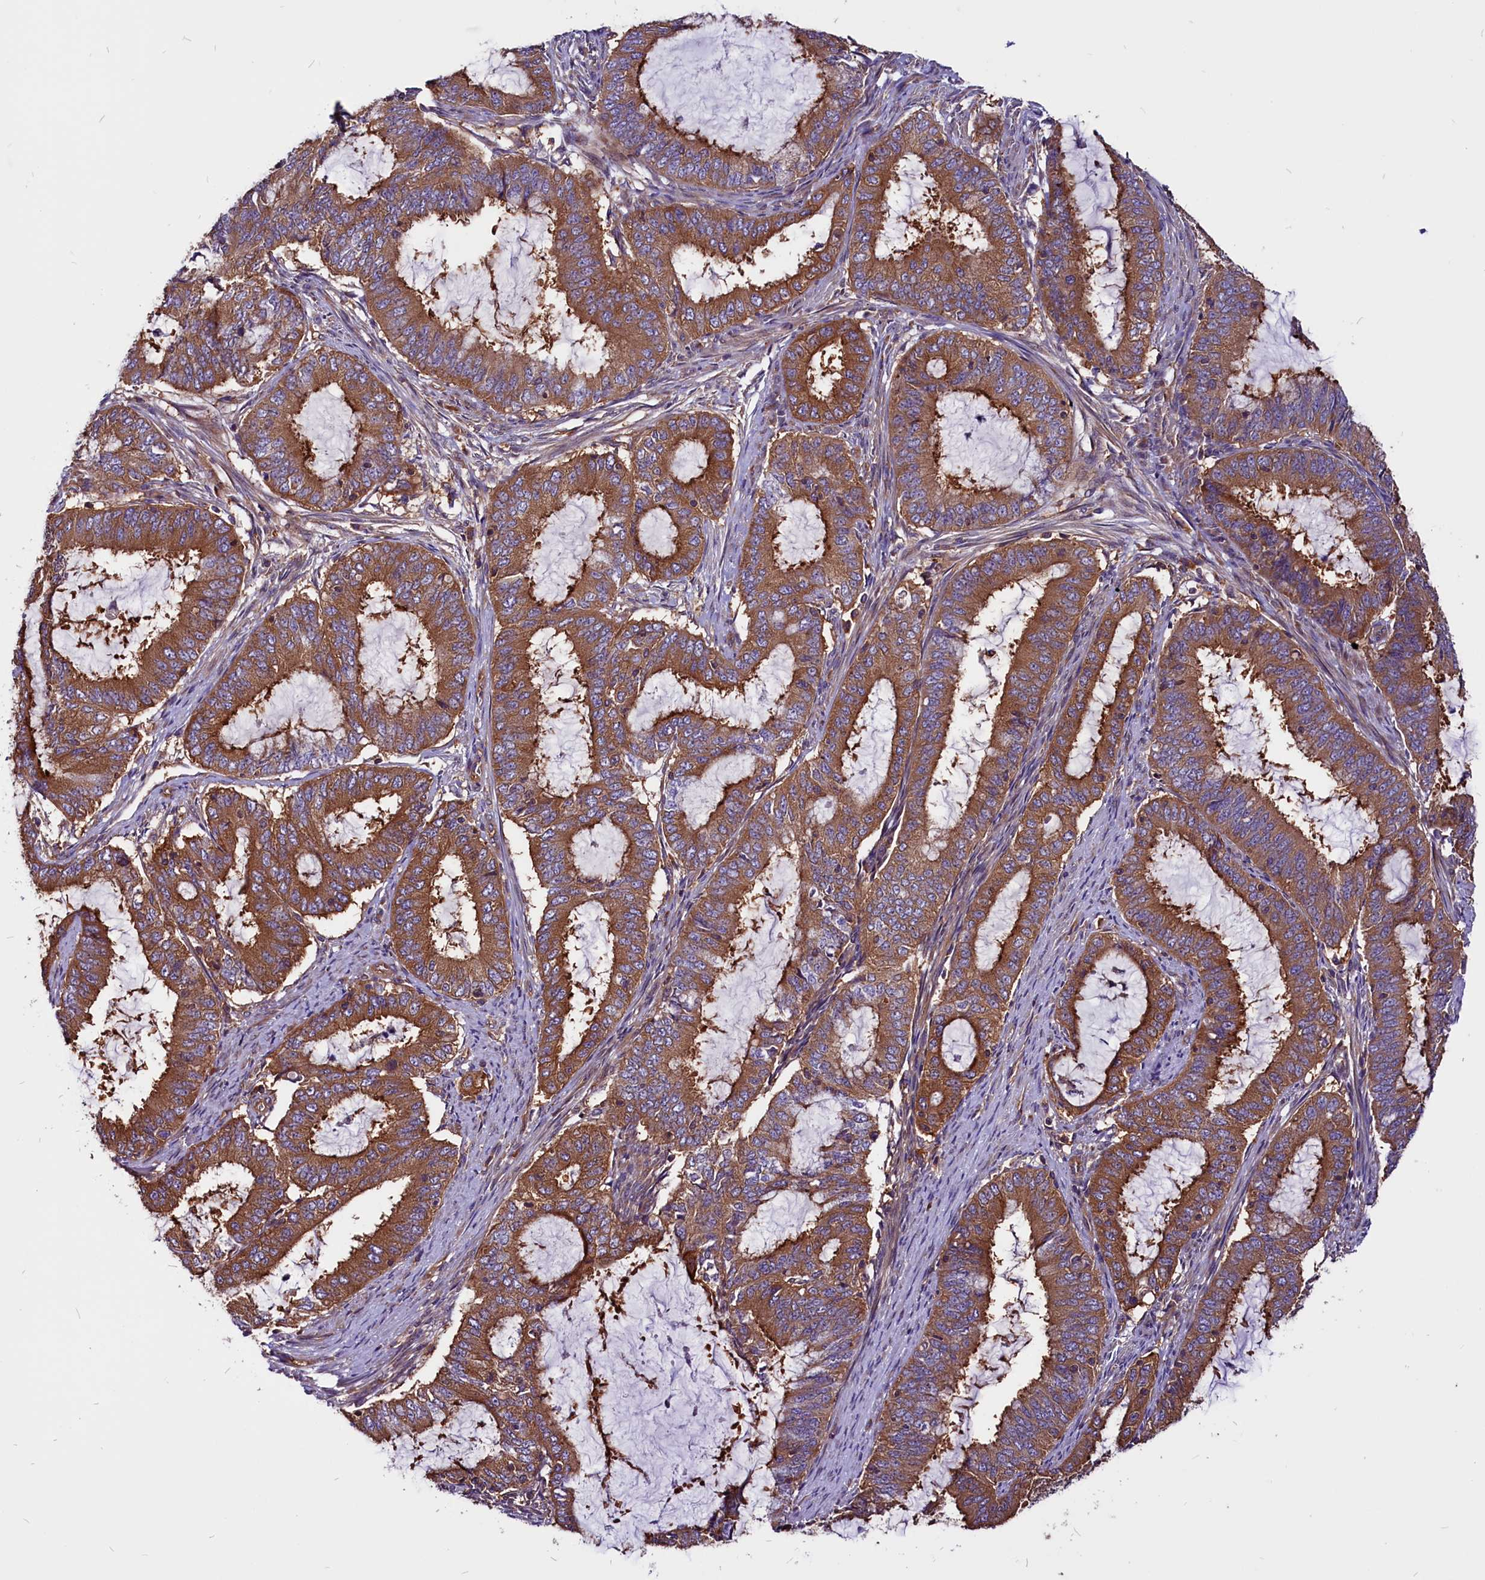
{"staining": {"intensity": "moderate", "quantity": ">75%", "location": "cytoplasmic/membranous"}, "tissue": "endometrial cancer", "cell_type": "Tumor cells", "image_type": "cancer", "snomed": [{"axis": "morphology", "description": "Adenocarcinoma, NOS"}, {"axis": "topography", "description": "Endometrium"}], "caption": "This is a micrograph of IHC staining of endometrial adenocarcinoma, which shows moderate staining in the cytoplasmic/membranous of tumor cells.", "gene": "EIF3G", "patient": {"sex": "female", "age": 51}}